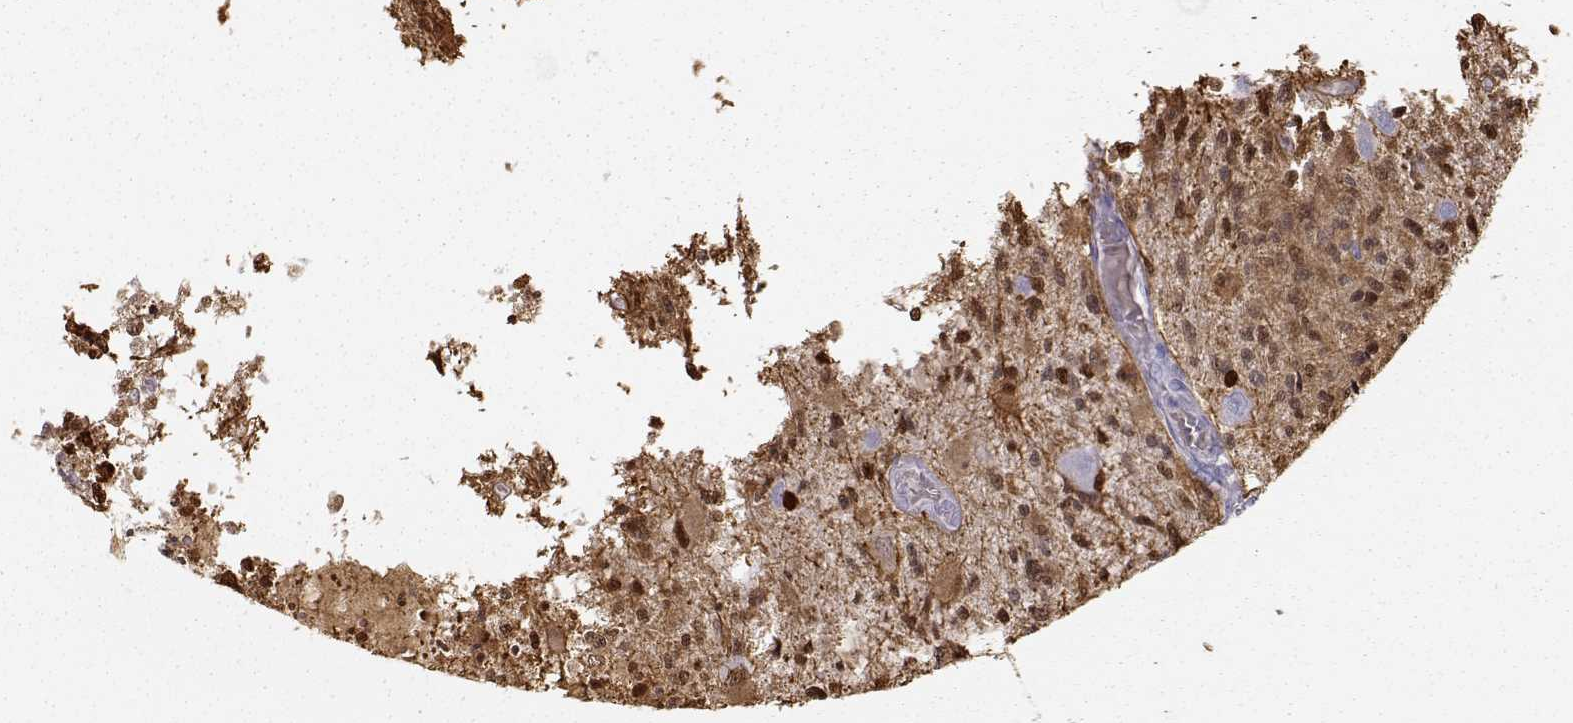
{"staining": {"intensity": "moderate", "quantity": ">75%", "location": "cytoplasmic/membranous,nuclear"}, "tissue": "glioma", "cell_type": "Tumor cells", "image_type": "cancer", "snomed": [{"axis": "morphology", "description": "Glioma, malignant, High grade"}, {"axis": "topography", "description": "Brain"}], "caption": "Immunohistochemical staining of high-grade glioma (malignant) shows medium levels of moderate cytoplasmic/membranous and nuclear expression in approximately >75% of tumor cells. (brown staining indicates protein expression, while blue staining denotes nuclei).", "gene": "S100B", "patient": {"sex": "female", "age": 63}}